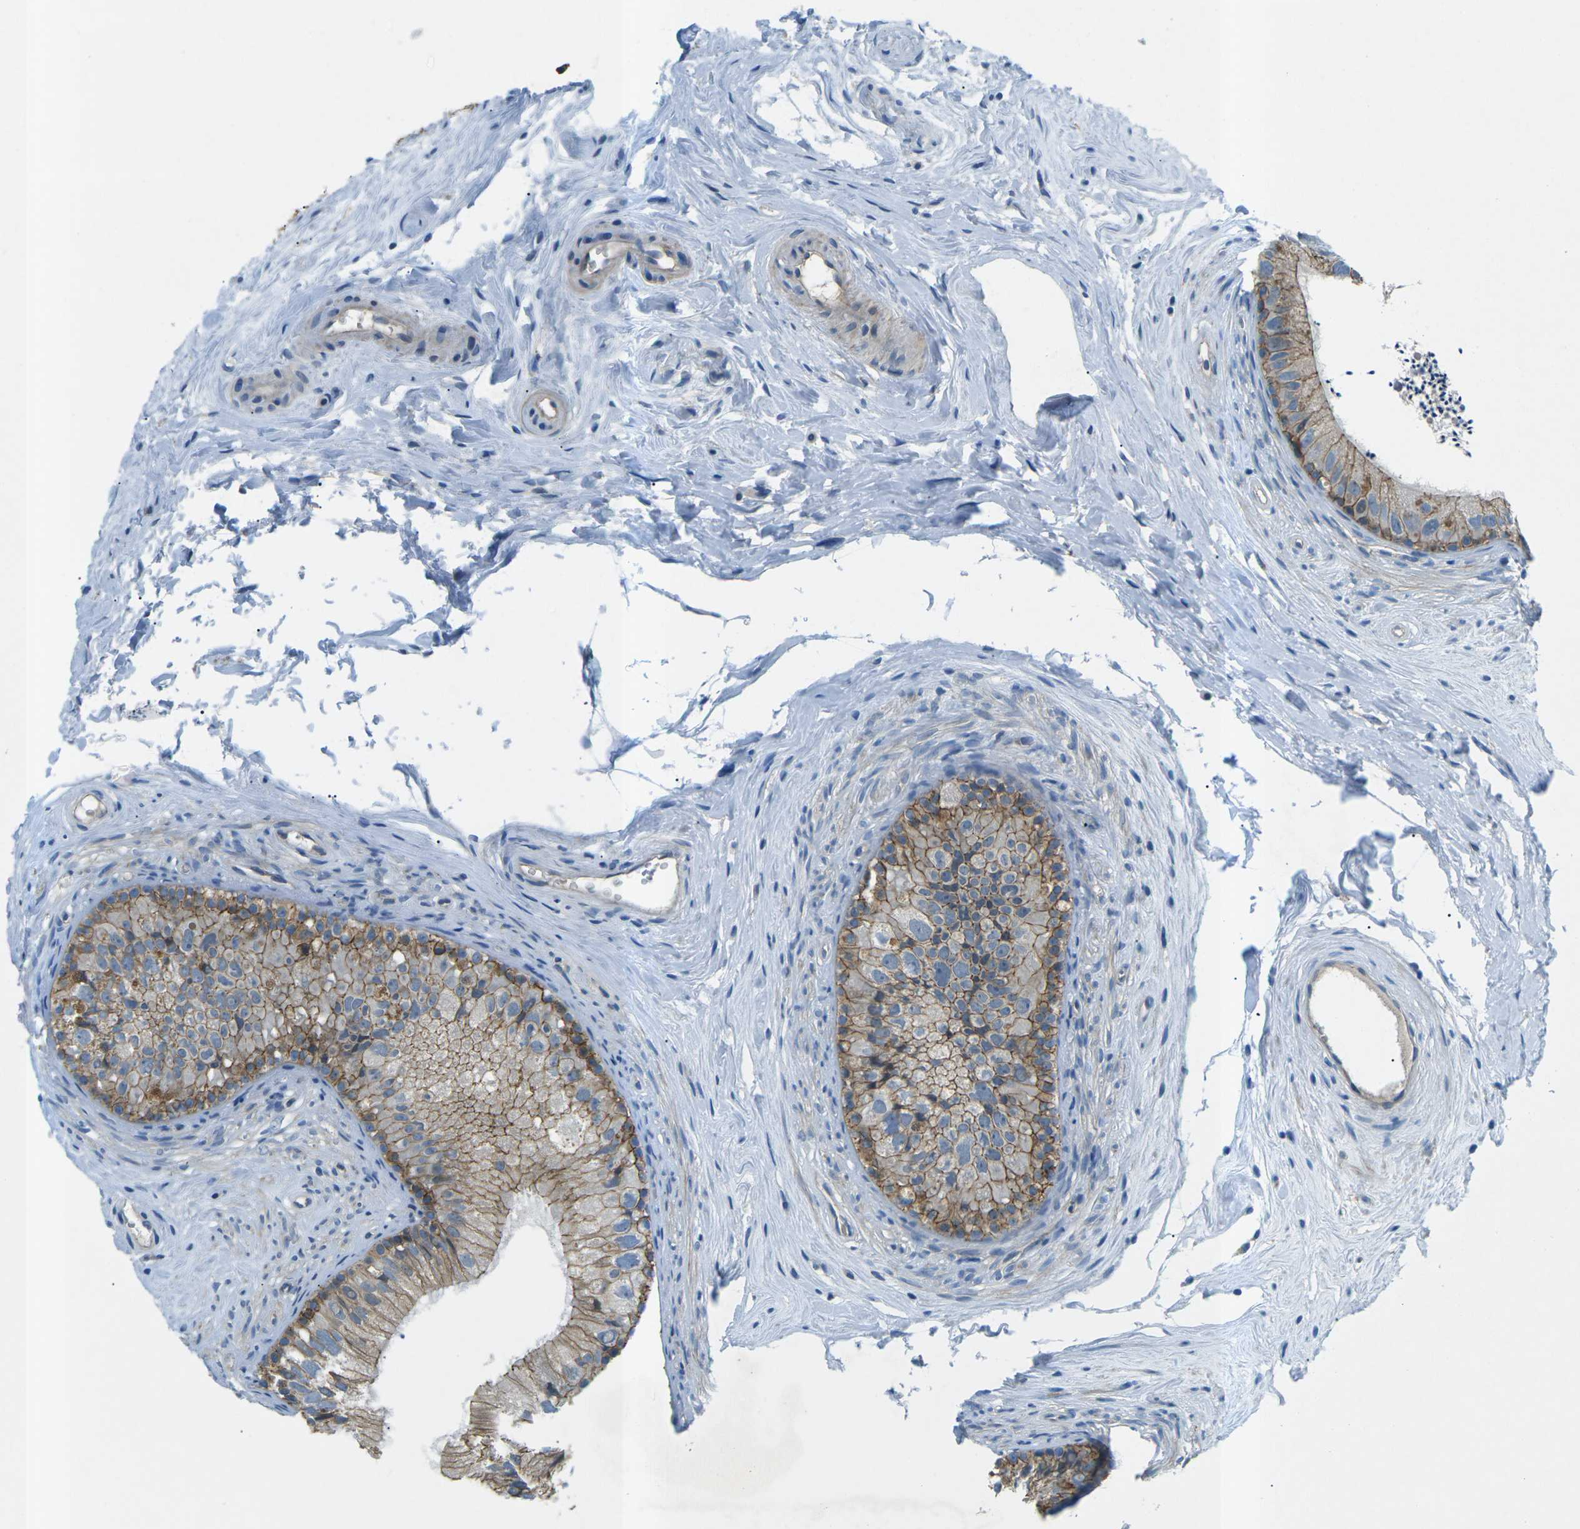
{"staining": {"intensity": "moderate", "quantity": ">75%", "location": "cytoplasmic/membranous"}, "tissue": "epididymis", "cell_type": "Glandular cells", "image_type": "normal", "snomed": [{"axis": "morphology", "description": "Normal tissue, NOS"}, {"axis": "topography", "description": "Epididymis"}], "caption": "Approximately >75% of glandular cells in unremarkable epididymis display moderate cytoplasmic/membranous protein expression as visualized by brown immunohistochemical staining.", "gene": "CTNND1", "patient": {"sex": "male", "age": 56}}